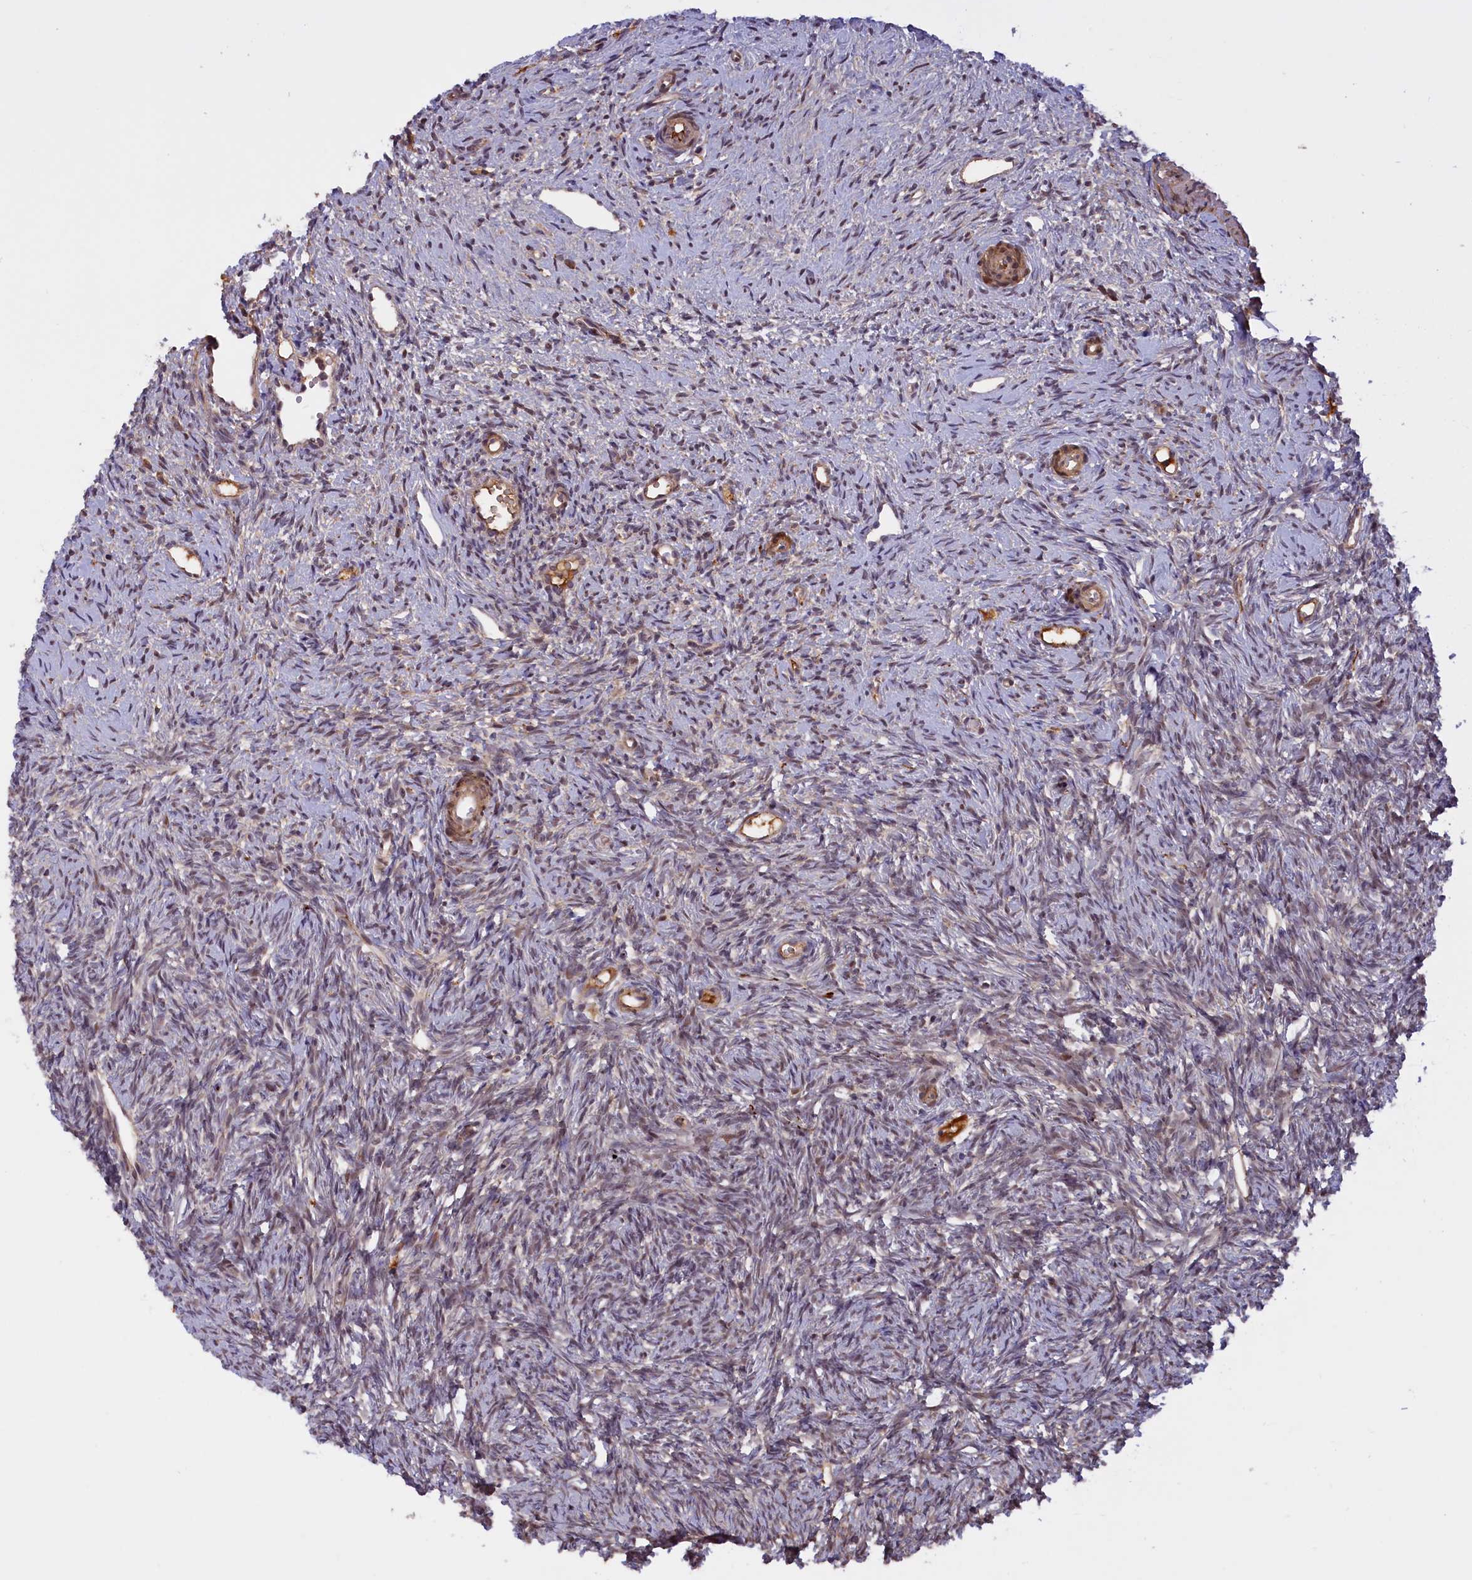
{"staining": {"intensity": "weak", "quantity": ">75%", "location": "cytoplasmic/membranous"}, "tissue": "ovary", "cell_type": "Follicle cells", "image_type": "normal", "snomed": [{"axis": "morphology", "description": "Normal tissue, NOS"}, {"axis": "topography", "description": "Ovary"}], "caption": "This is a micrograph of immunohistochemistry (IHC) staining of normal ovary, which shows weak positivity in the cytoplasmic/membranous of follicle cells.", "gene": "RRAD", "patient": {"sex": "female", "age": 51}}